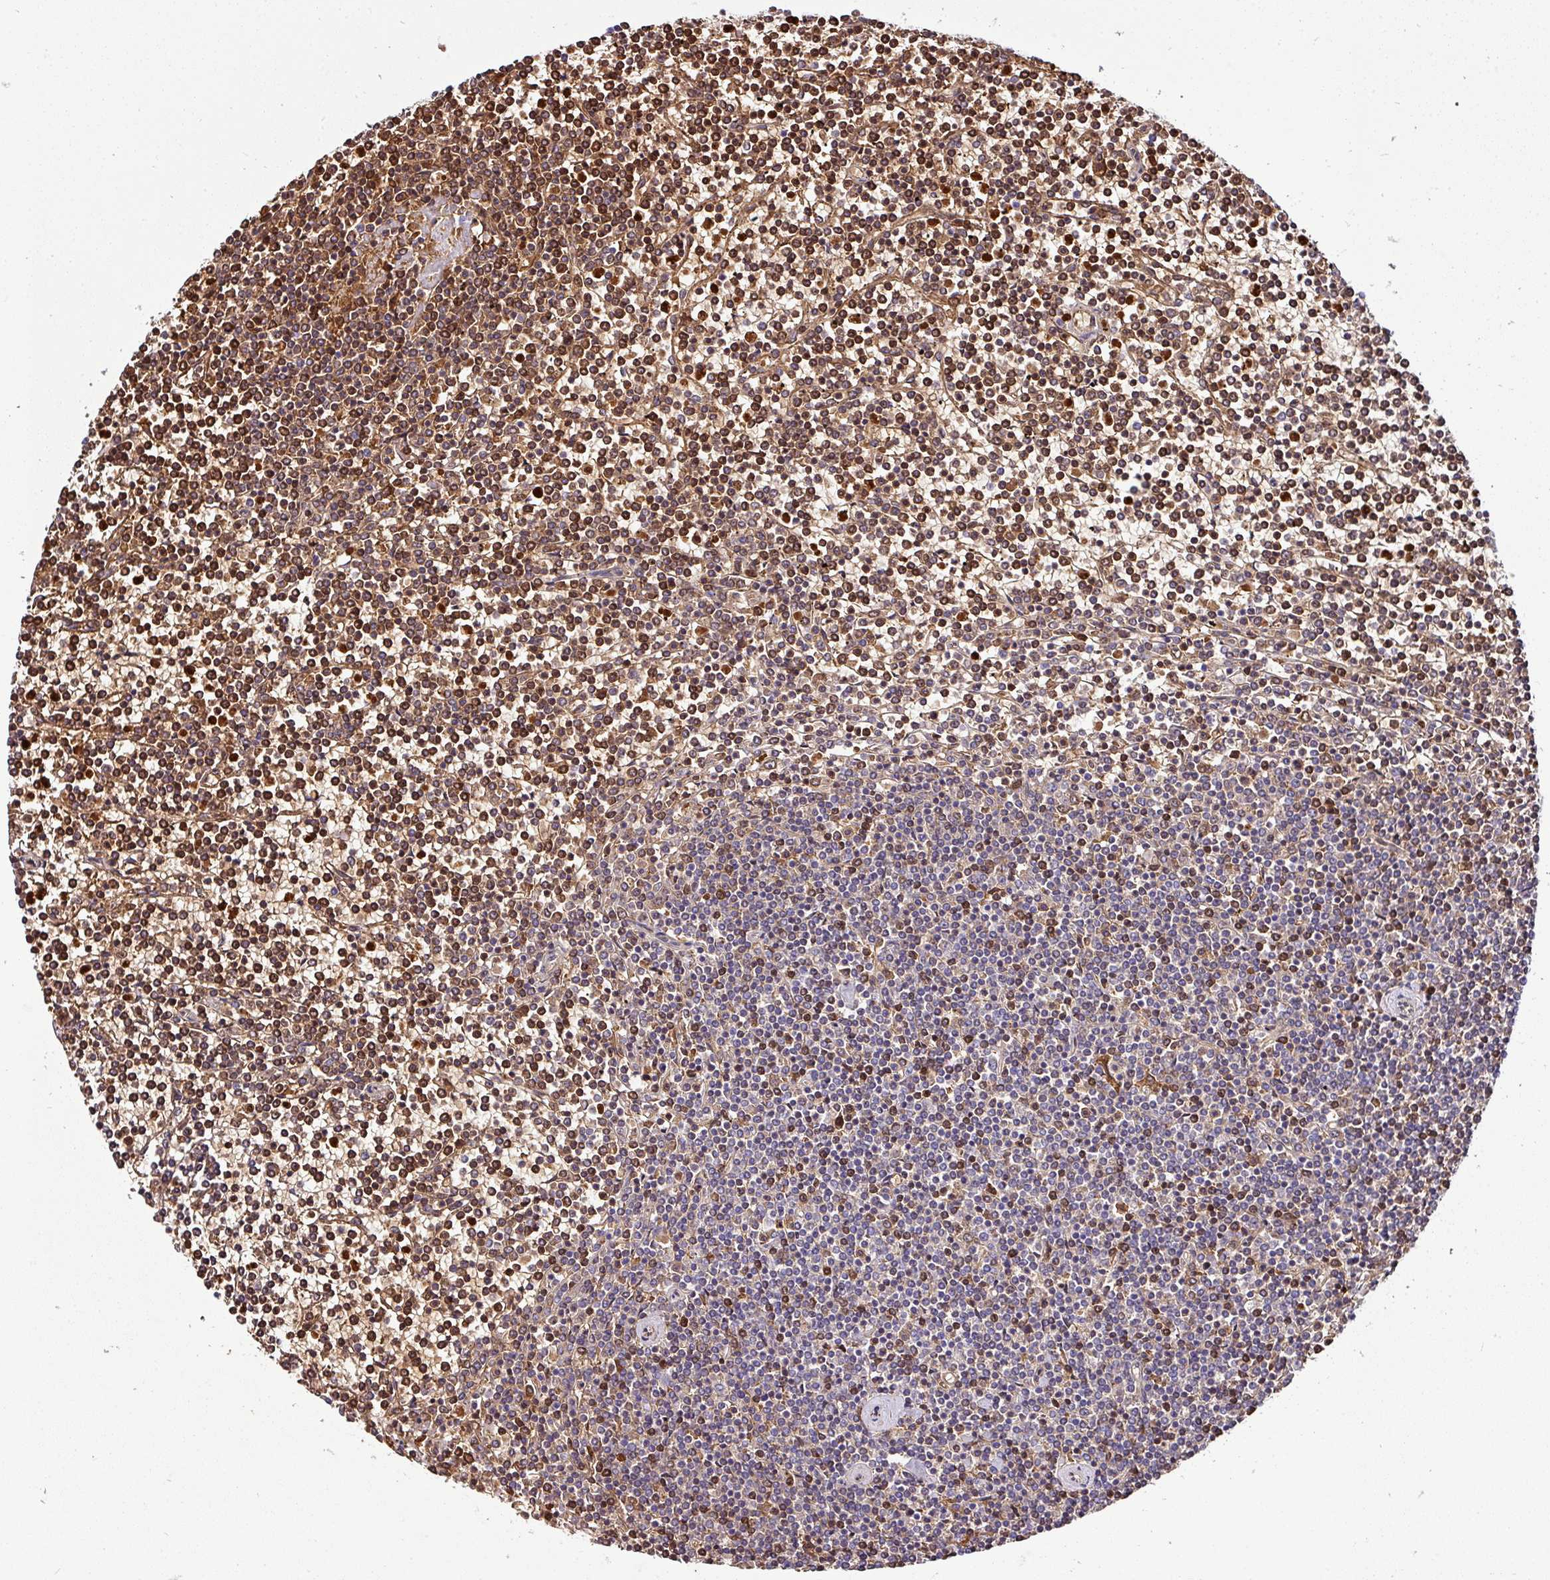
{"staining": {"intensity": "strong", "quantity": "25%-75%", "location": "cytoplasmic/membranous,nuclear"}, "tissue": "lymphoma", "cell_type": "Tumor cells", "image_type": "cancer", "snomed": [{"axis": "morphology", "description": "Malignant lymphoma, non-Hodgkin's type, Low grade"}, {"axis": "topography", "description": "Spleen"}], "caption": "This image demonstrates immunohistochemistry (IHC) staining of human lymphoma, with high strong cytoplasmic/membranous and nuclear staining in approximately 25%-75% of tumor cells.", "gene": "NAPSA", "patient": {"sex": "female", "age": 19}}